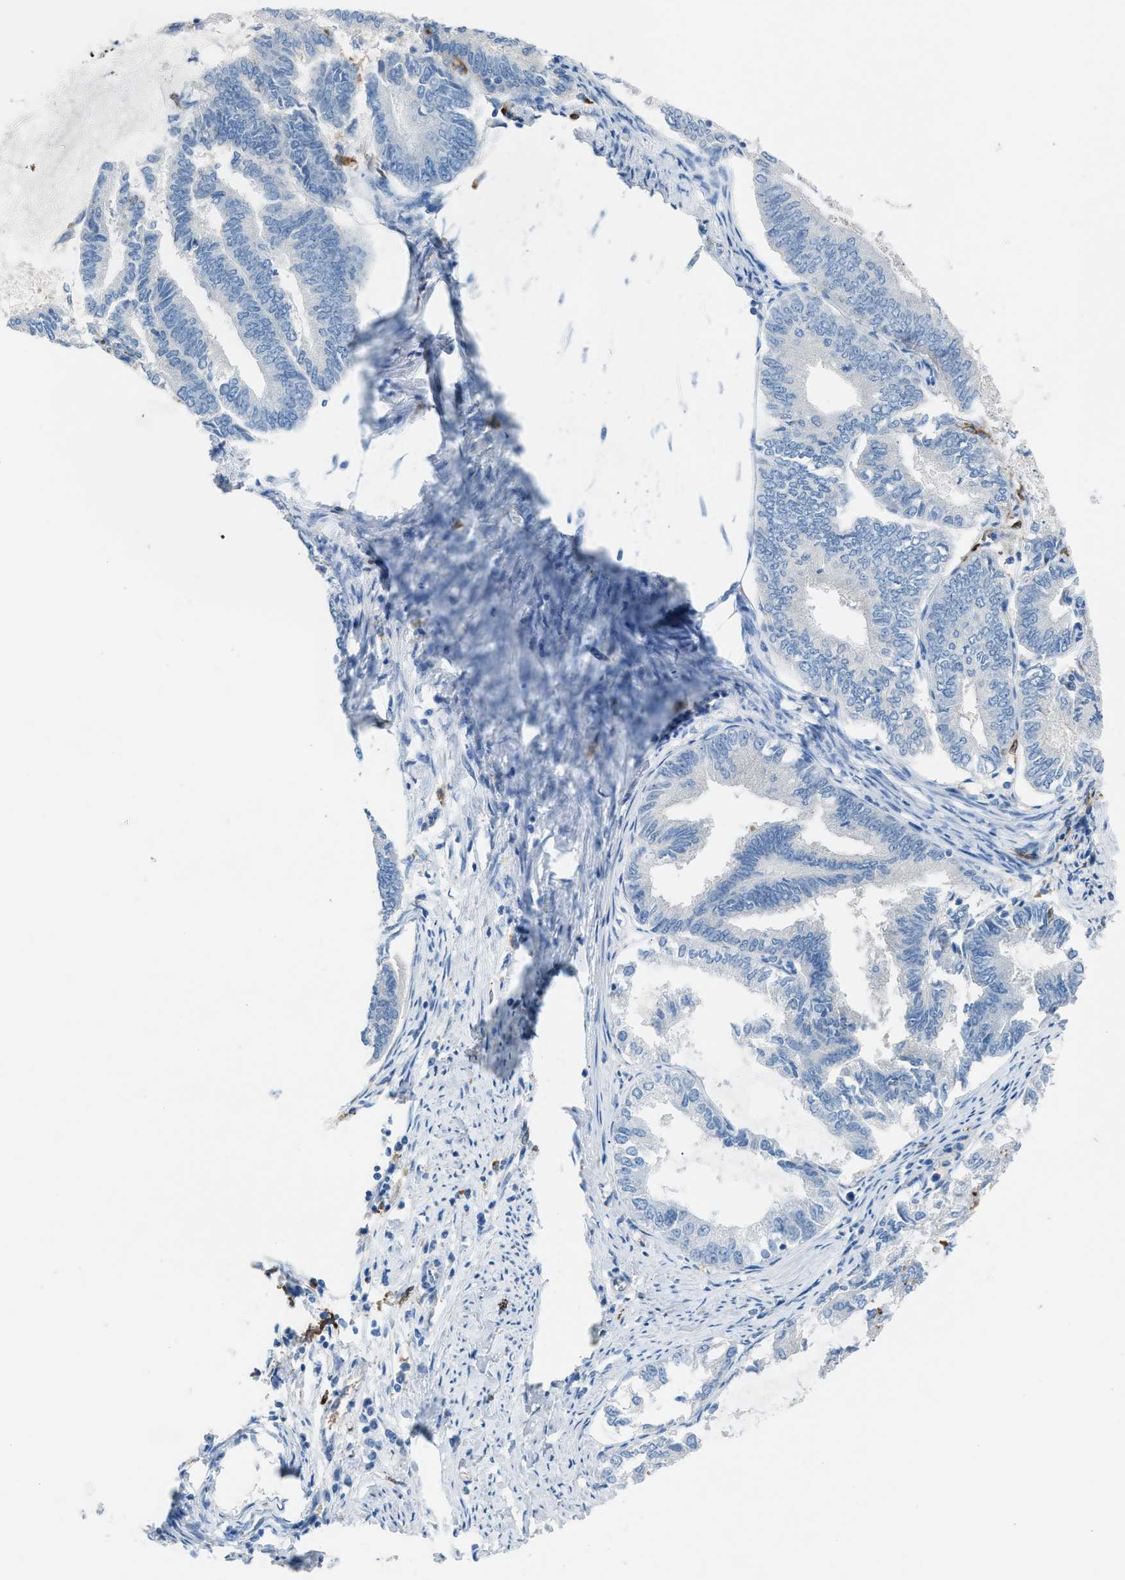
{"staining": {"intensity": "negative", "quantity": "none", "location": "none"}, "tissue": "endometrial cancer", "cell_type": "Tumor cells", "image_type": "cancer", "snomed": [{"axis": "morphology", "description": "Adenocarcinoma, NOS"}, {"axis": "topography", "description": "Endometrium"}], "caption": "Immunohistochemistry (IHC) micrograph of neoplastic tissue: human endometrial adenocarcinoma stained with DAB (3,3'-diaminobenzidine) demonstrates no significant protein positivity in tumor cells.", "gene": "CLEC10A", "patient": {"sex": "female", "age": 86}}